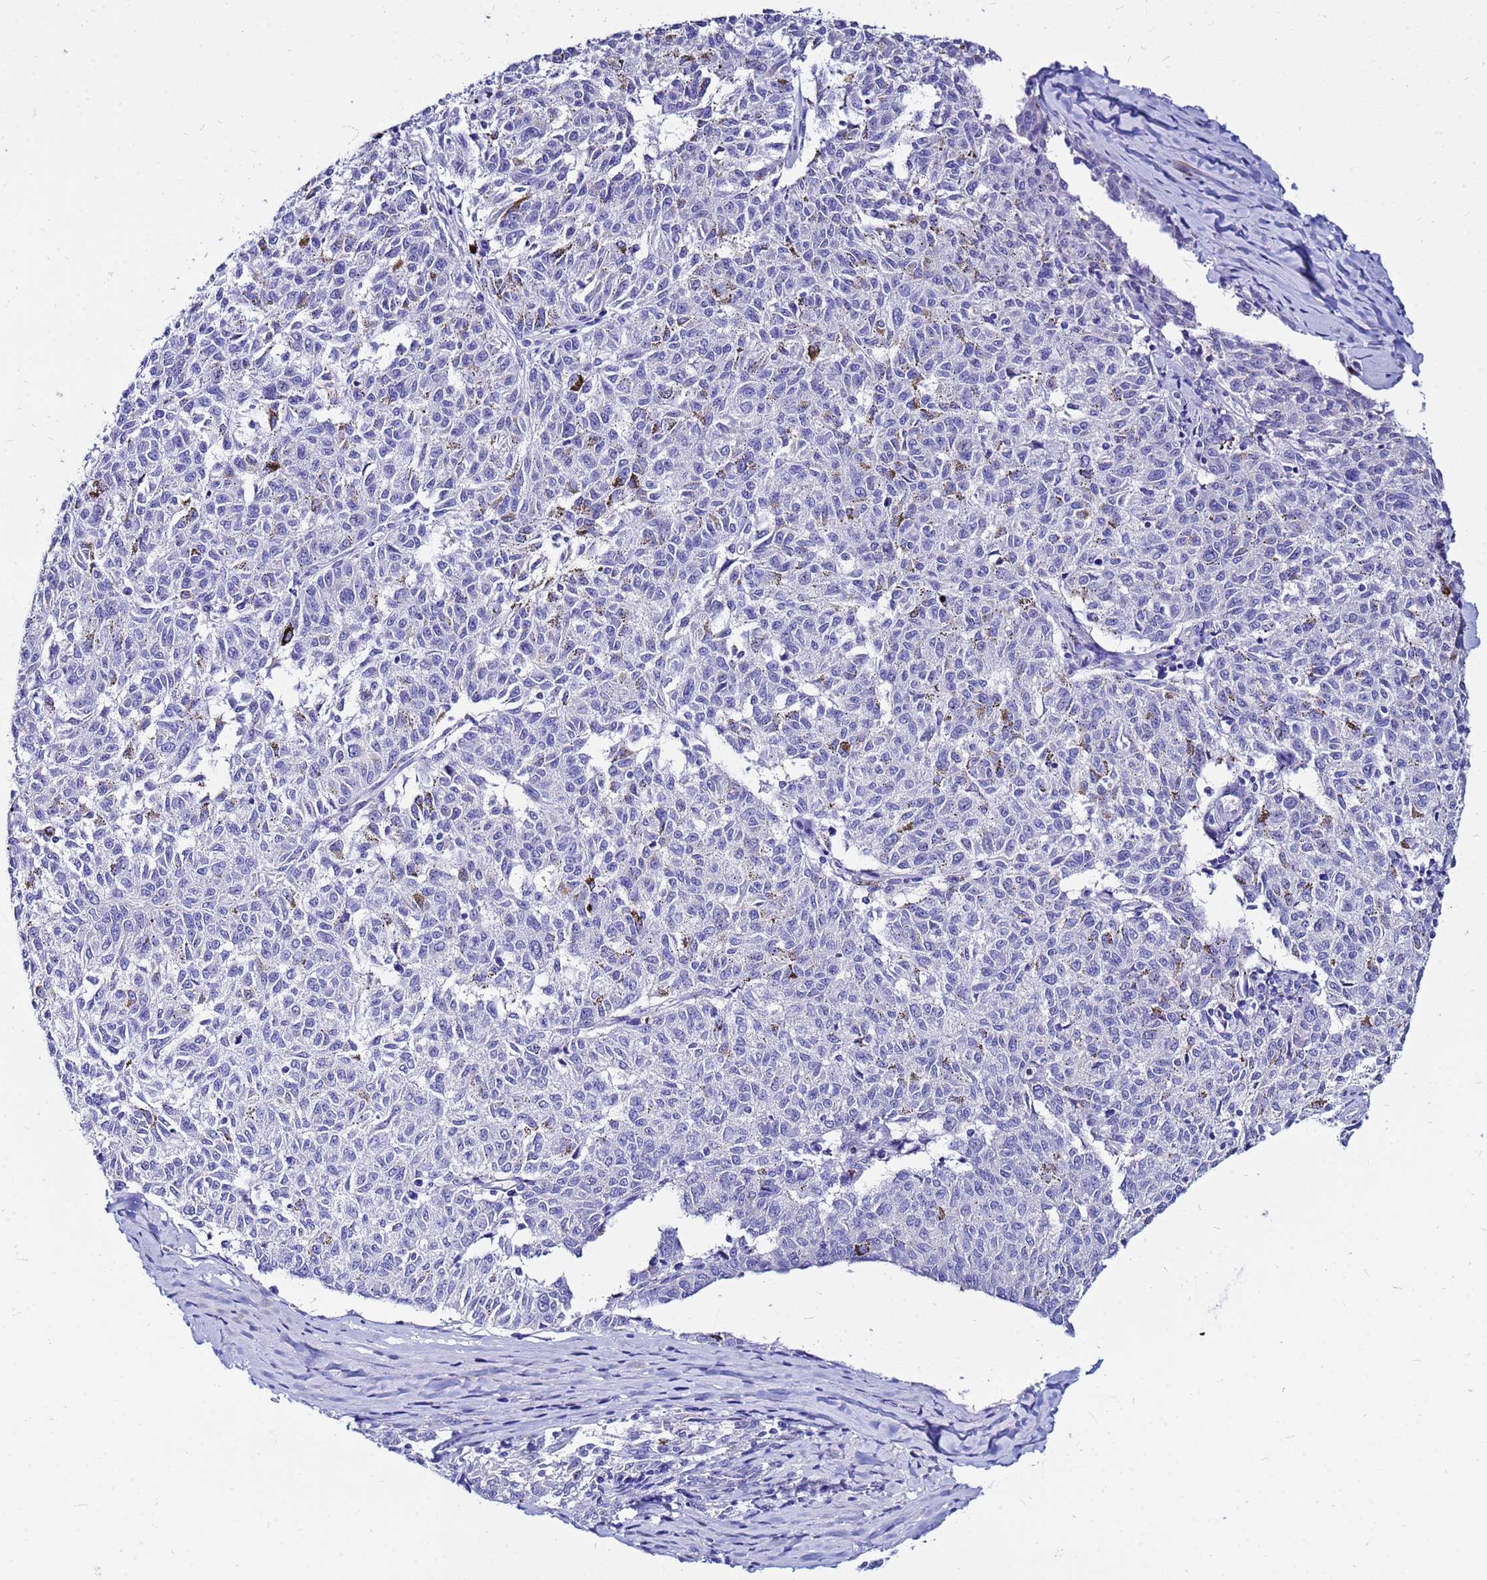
{"staining": {"intensity": "negative", "quantity": "none", "location": "none"}, "tissue": "melanoma", "cell_type": "Tumor cells", "image_type": "cancer", "snomed": [{"axis": "morphology", "description": "Malignant melanoma, NOS"}, {"axis": "topography", "description": "Skin"}], "caption": "IHC image of human melanoma stained for a protein (brown), which displays no positivity in tumor cells.", "gene": "PPP1R14C", "patient": {"sex": "female", "age": 72}}